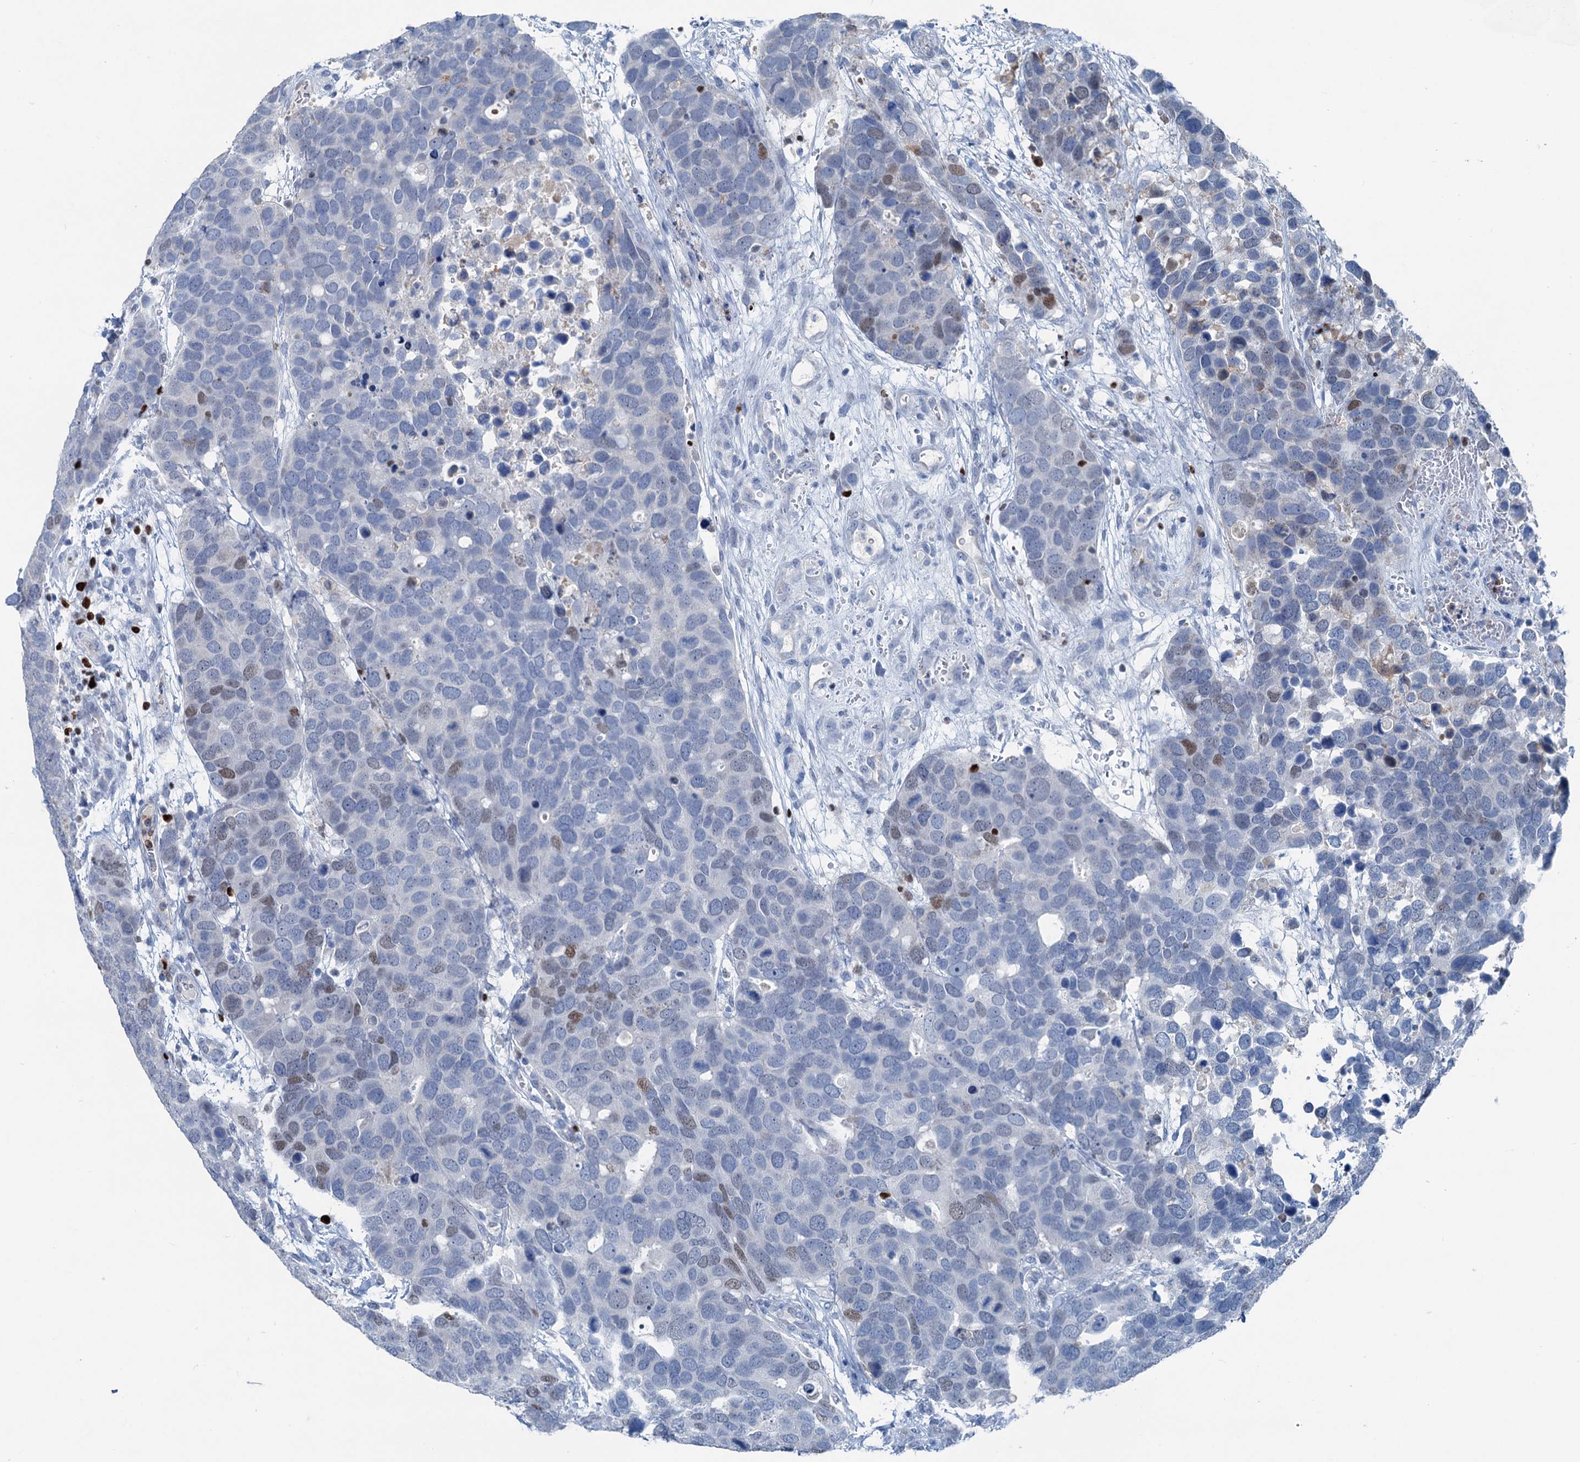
{"staining": {"intensity": "moderate", "quantity": "<25%", "location": "nuclear"}, "tissue": "breast cancer", "cell_type": "Tumor cells", "image_type": "cancer", "snomed": [{"axis": "morphology", "description": "Duct carcinoma"}, {"axis": "topography", "description": "Breast"}], "caption": "IHC micrograph of infiltrating ductal carcinoma (breast) stained for a protein (brown), which exhibits low levels of moderate nuclear expression in about <25% of tumor cells.", "gene": "ELP4", "patient": {"sex": "female", "age": 83}}